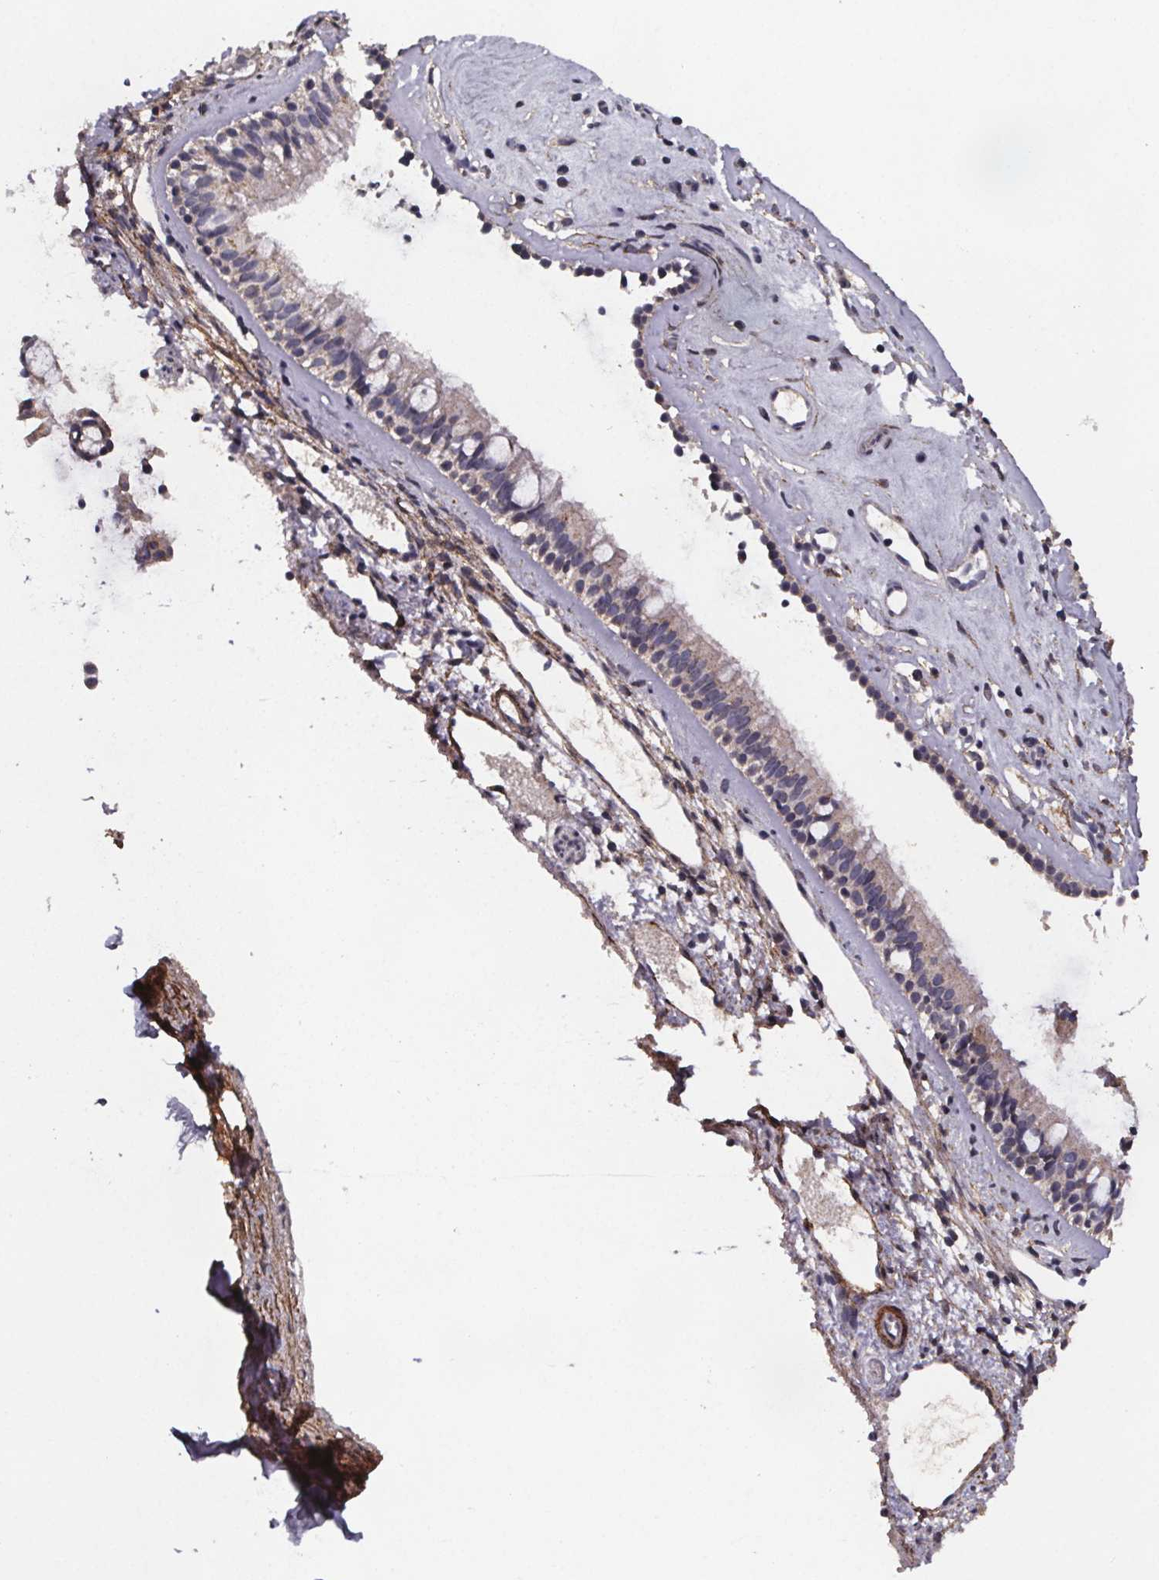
{"staining": {"intensity": "negative", "quantity": "none", "location": "none"}, "tissue": "nasopharynx", "cell_type": "Respiratory epithelial cells", "image_type": "normal", "snomed": [{"axis": "morphology", "description": "Normal tissue, NOS"}, {"axis": "topography", "description": "Nasopharynx"}], "caption": "This micrograph is of unremarkable nasopharynx stained with immunohistochemistry (IHC) to label a protein in brown with the nuclei are counter-stained blue. There is no positivity in respiratory epithelial cells.", "gene": "PALLD", "patient": {"sex": "female", "age": 52}}